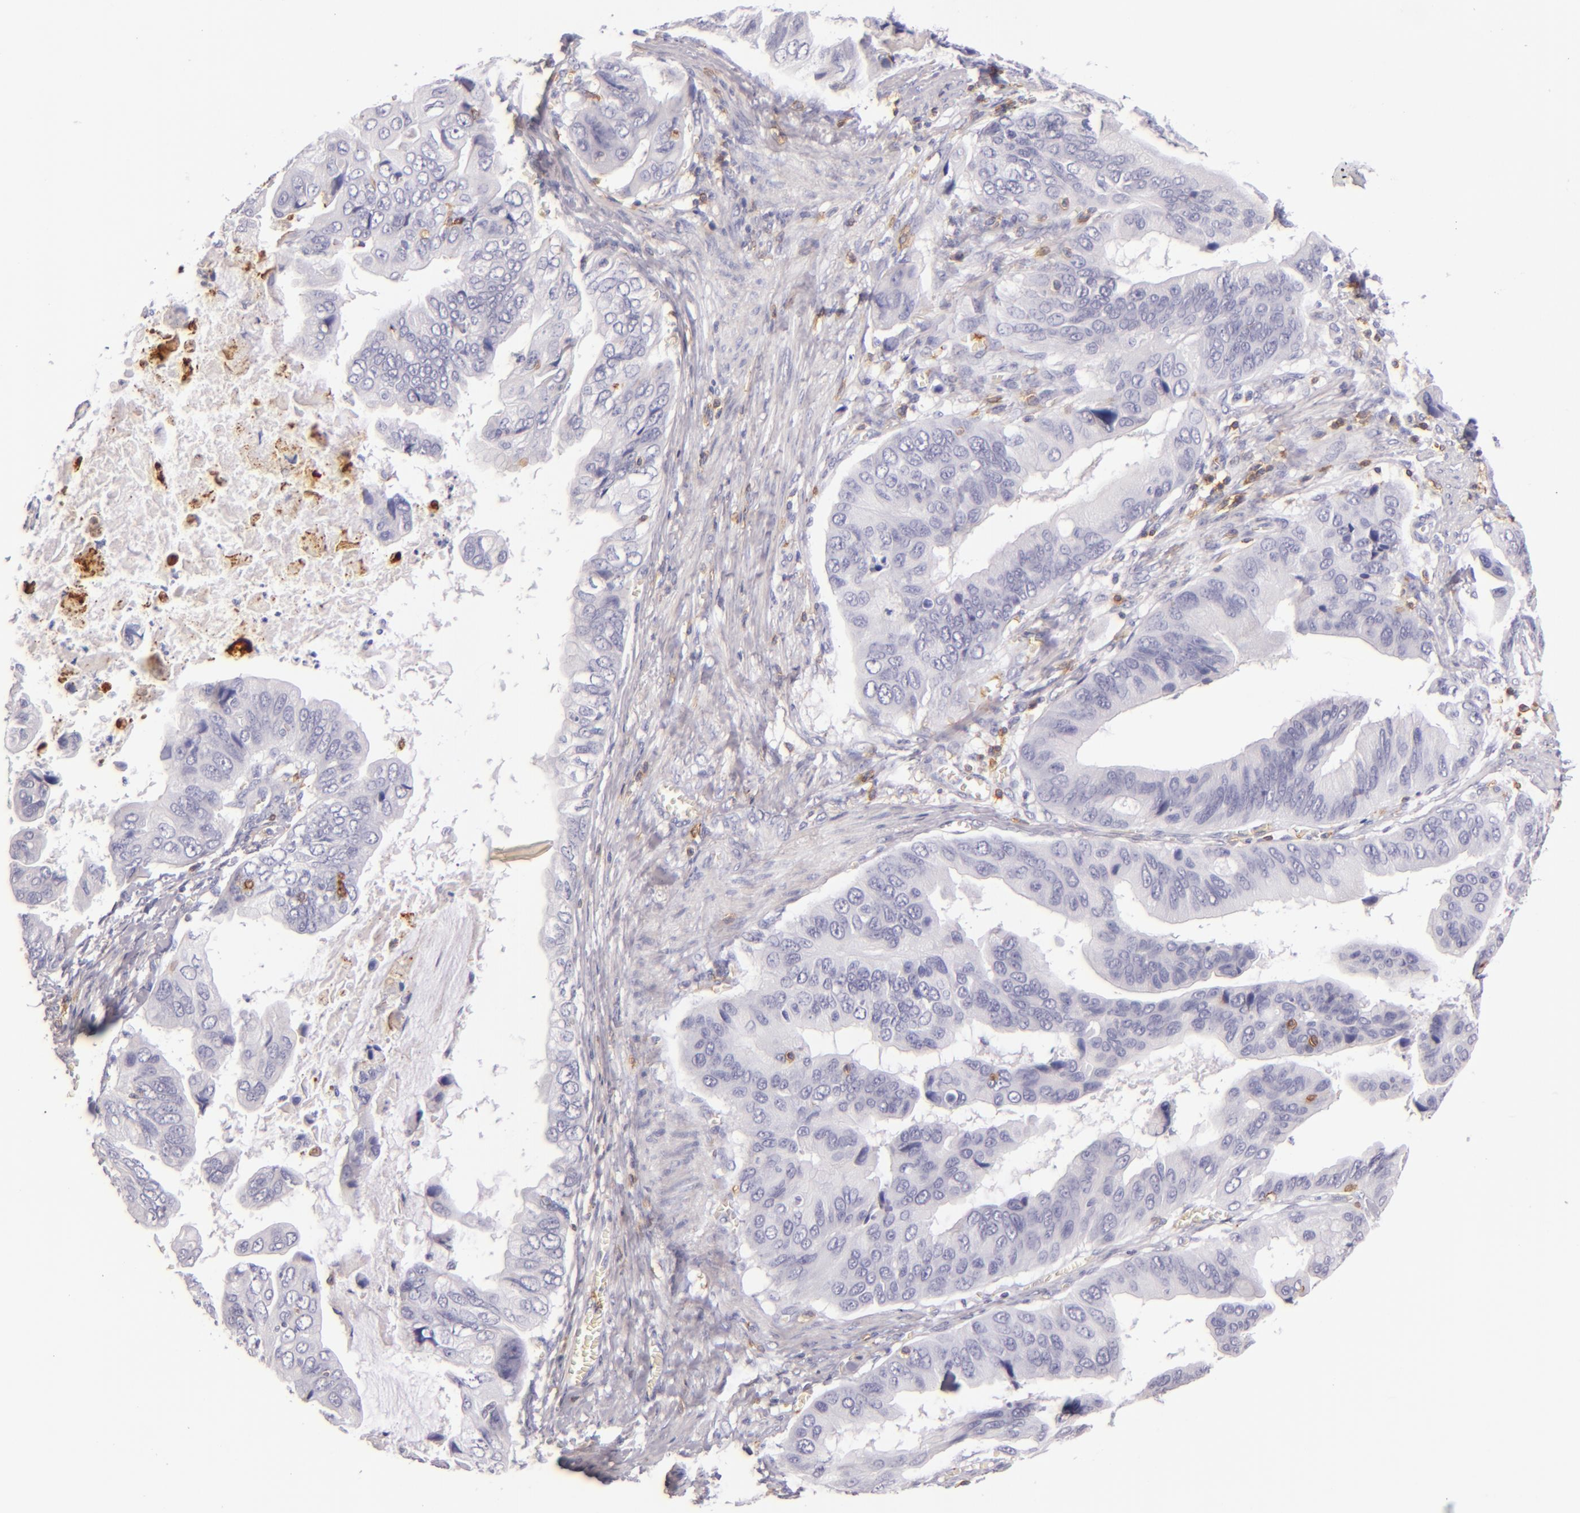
{"staining": {"intensity": "negative", "quantity": "none", "location": "none"}, "tissue": "stomach cancer", "cell_type": "Tumor cells", "image_type": "cancer", "snomed": [{"axis": "morphology", "description": "Adenocarcinoma, NOS"}, {"axis": "topography", "description": "Stomach, upper"}], "caption": "This is an IHC image of stomach adenocarcinoma. There is no staining in tumor cells.", "gene": "LAT", "patient": {"sex": "male", "age": 80}}